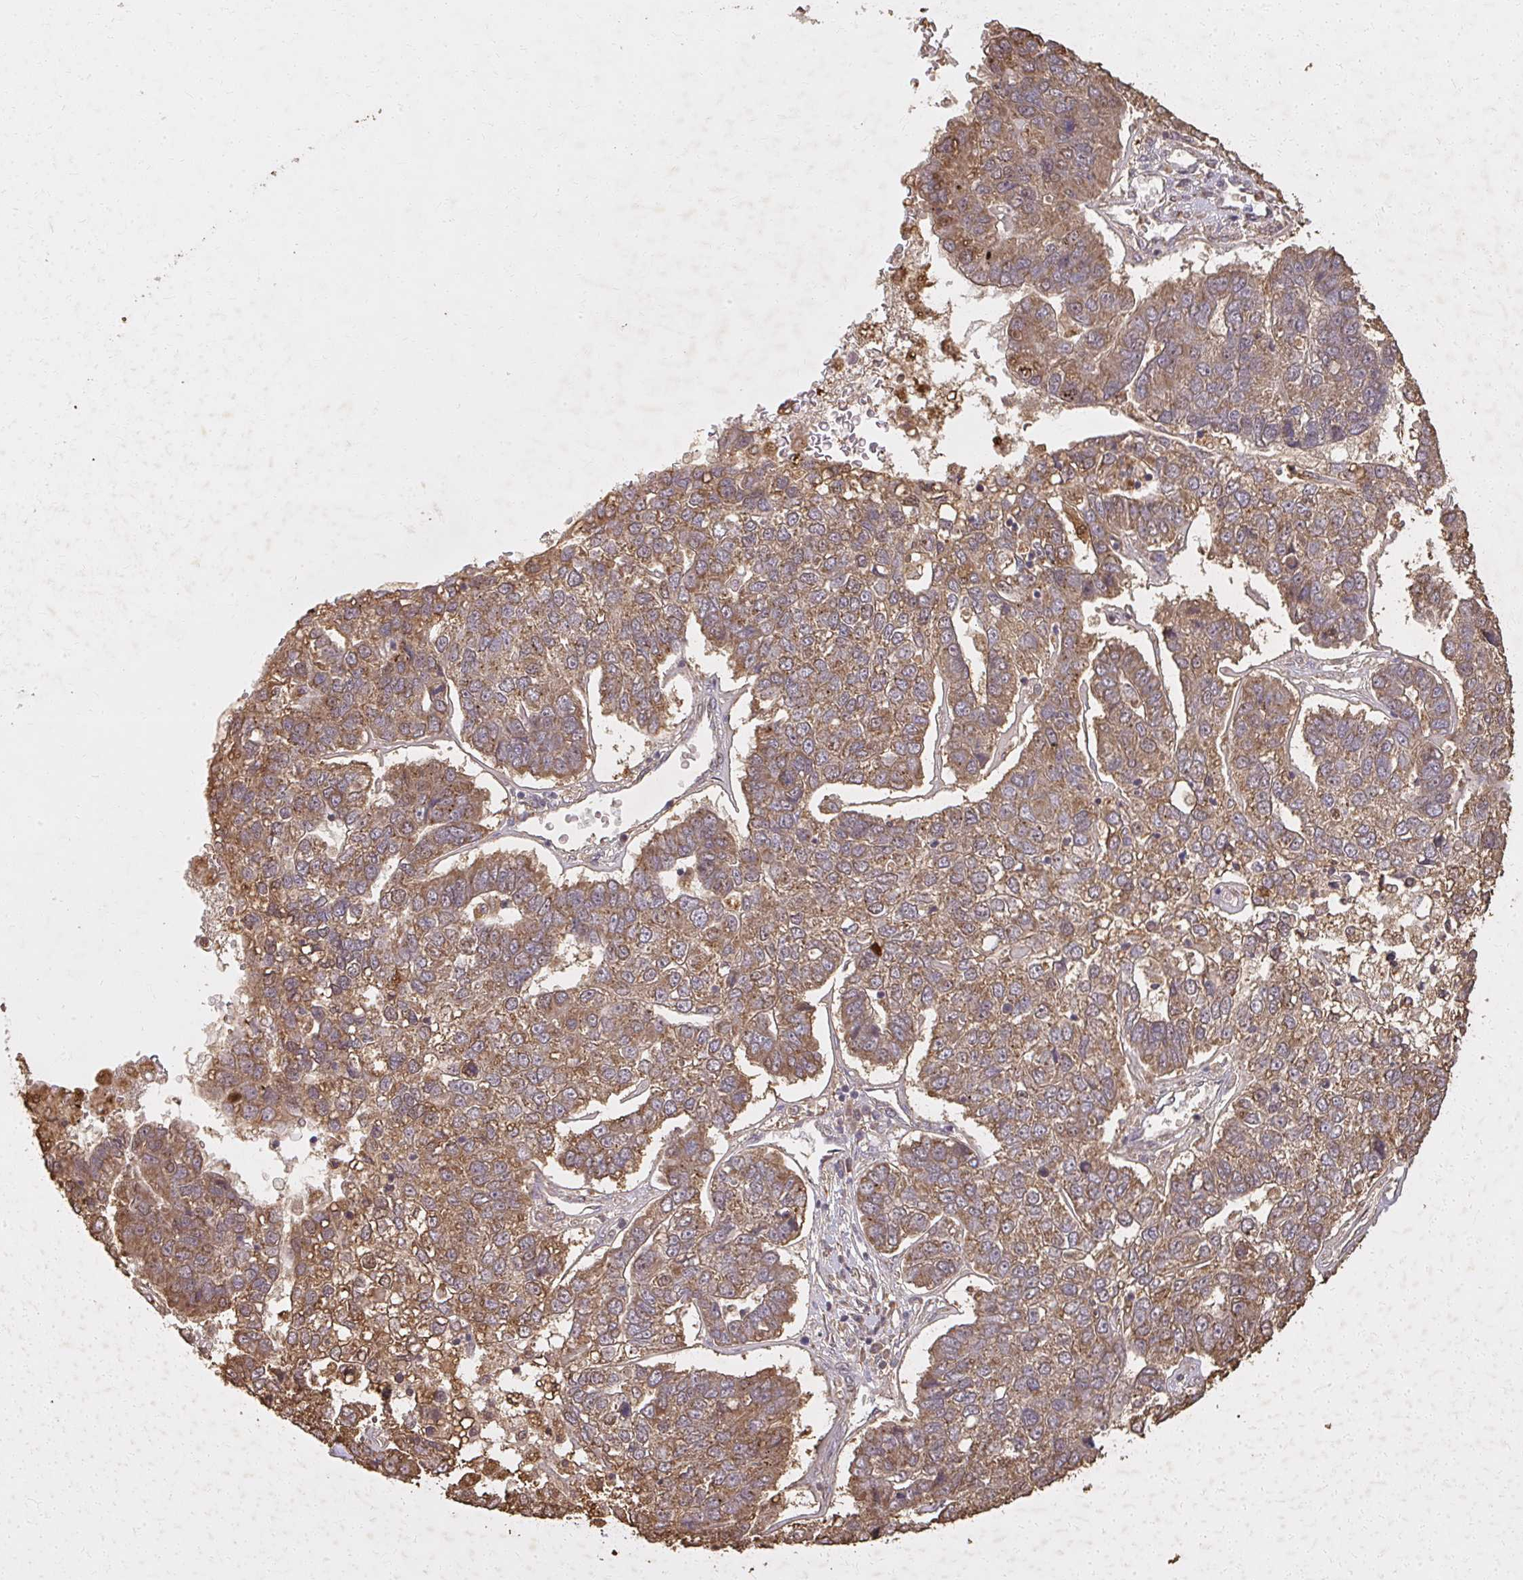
{"staining": {"intensity": "moderate", "quantity": ">75%", "location": "cytoplasmic/membranous"}, "tissue": "pancreatic cancer", "cell_type": "Tumor cells", "image_type": "cancer", "snomed": [{"axis": "morphology", "description": "Adenocarcinoma, NOS"}, {"axis": "topography", "description": "Pancreas"}], "caption": "IHC micrograph of human pancreatic cancer (adenocarcinoma) stained for a protein (brown), which shows medium levels of moderate cytoplasmic/membranous staining in about >75% of tumor cells.", "gene": "LARS2", "patient": {"sex": "female", "age": 61}}